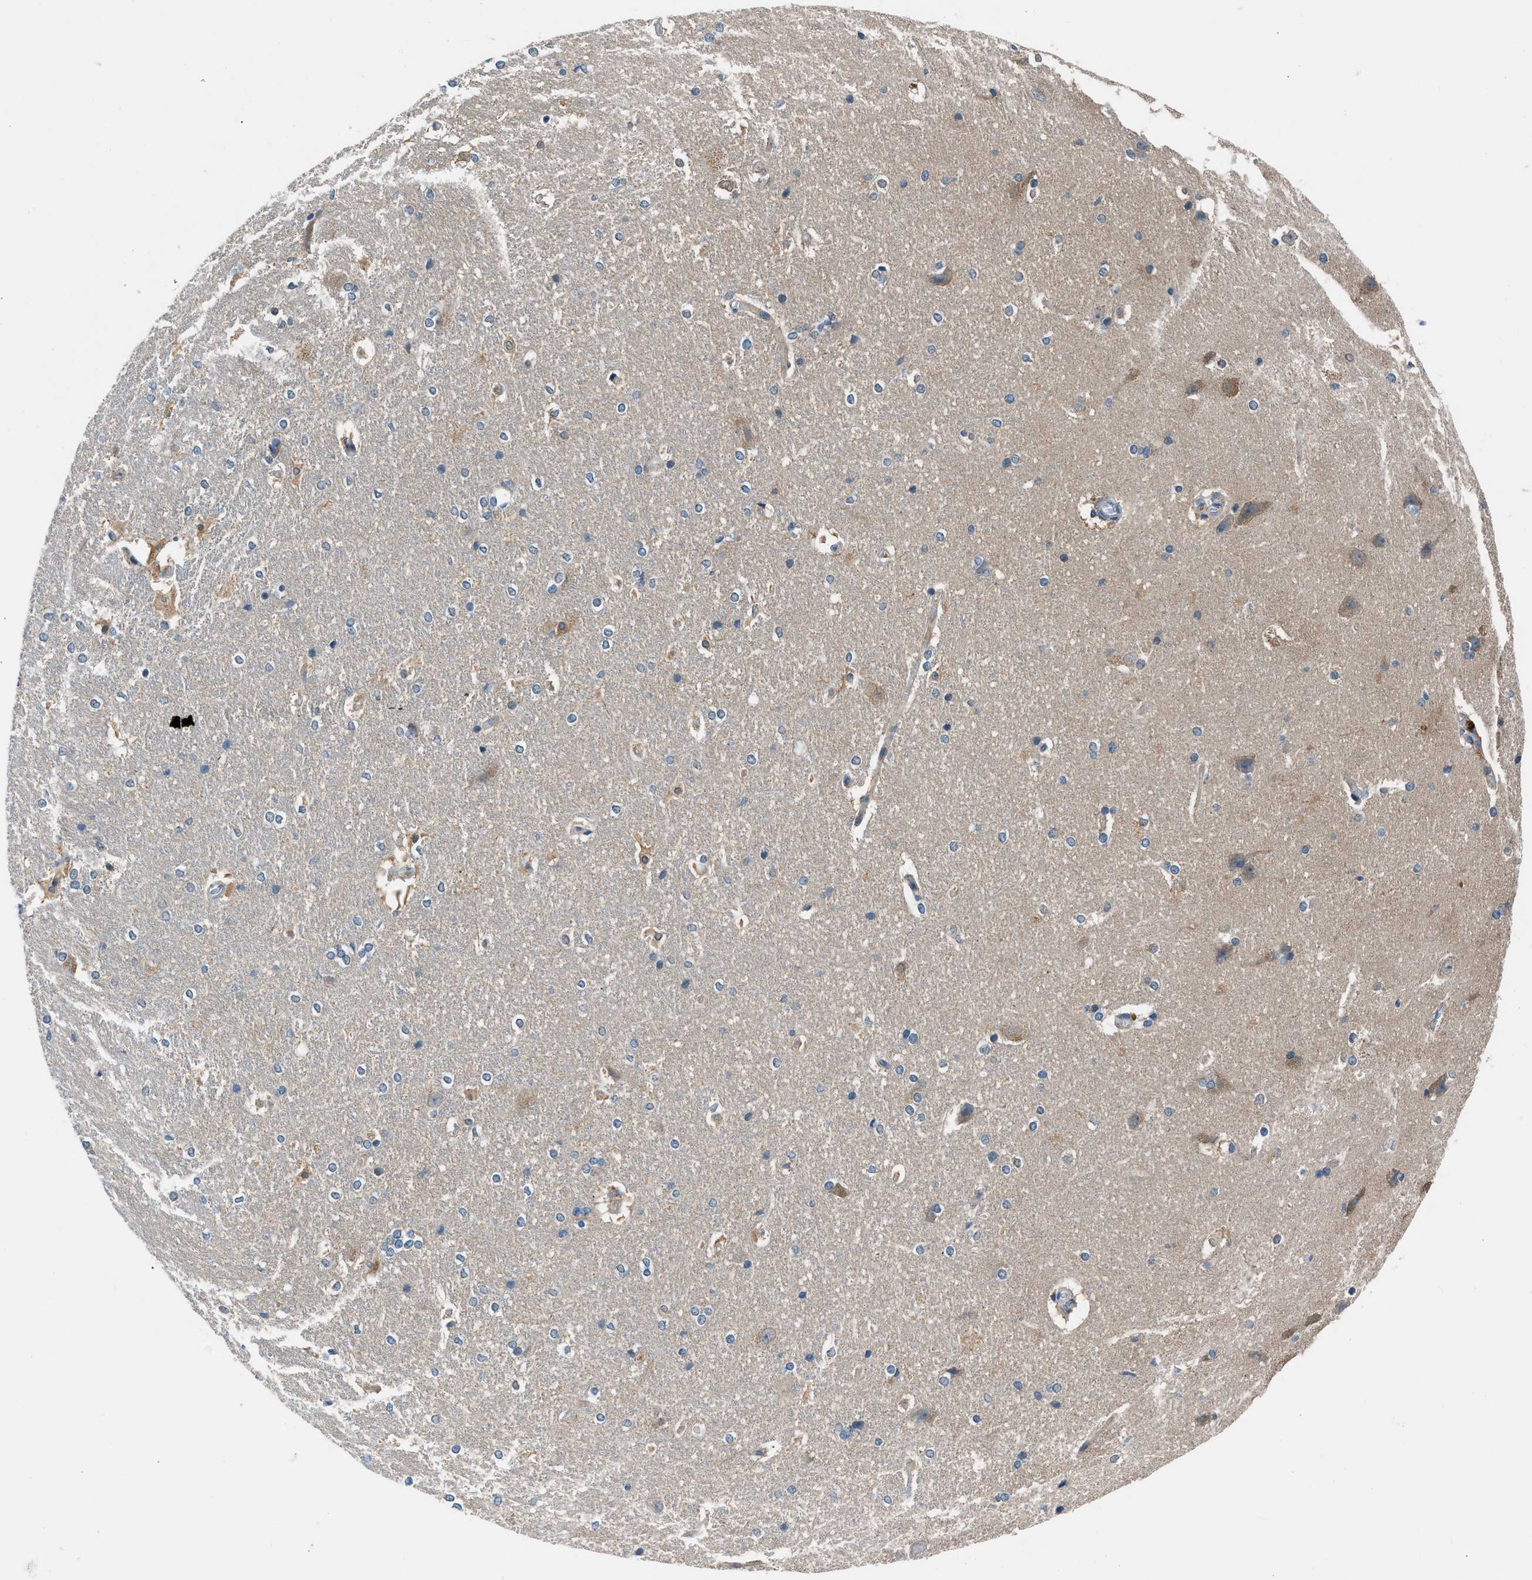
{"staining": {"intensity": "moderate", "quantity": "<25%", "location": "cytoplasmic/membranous"}, "tissue": "hippocampus", "cell_type": "Glial cells", "image_type": "normal", "snomed": [{"axis": "morphology", "description": "Normal tissue, NOS"}, {"axis": "topography", "description": "Hippocampus"}], "caption": "Moderate cytoplasmic/membranous positivity for a protein is appreciated in about <25% of glial cells of normal hippocampus using immunohistochemistry (IHC).", "gene": "ACP1", "patient": {"sex": "female", "age": 19}}